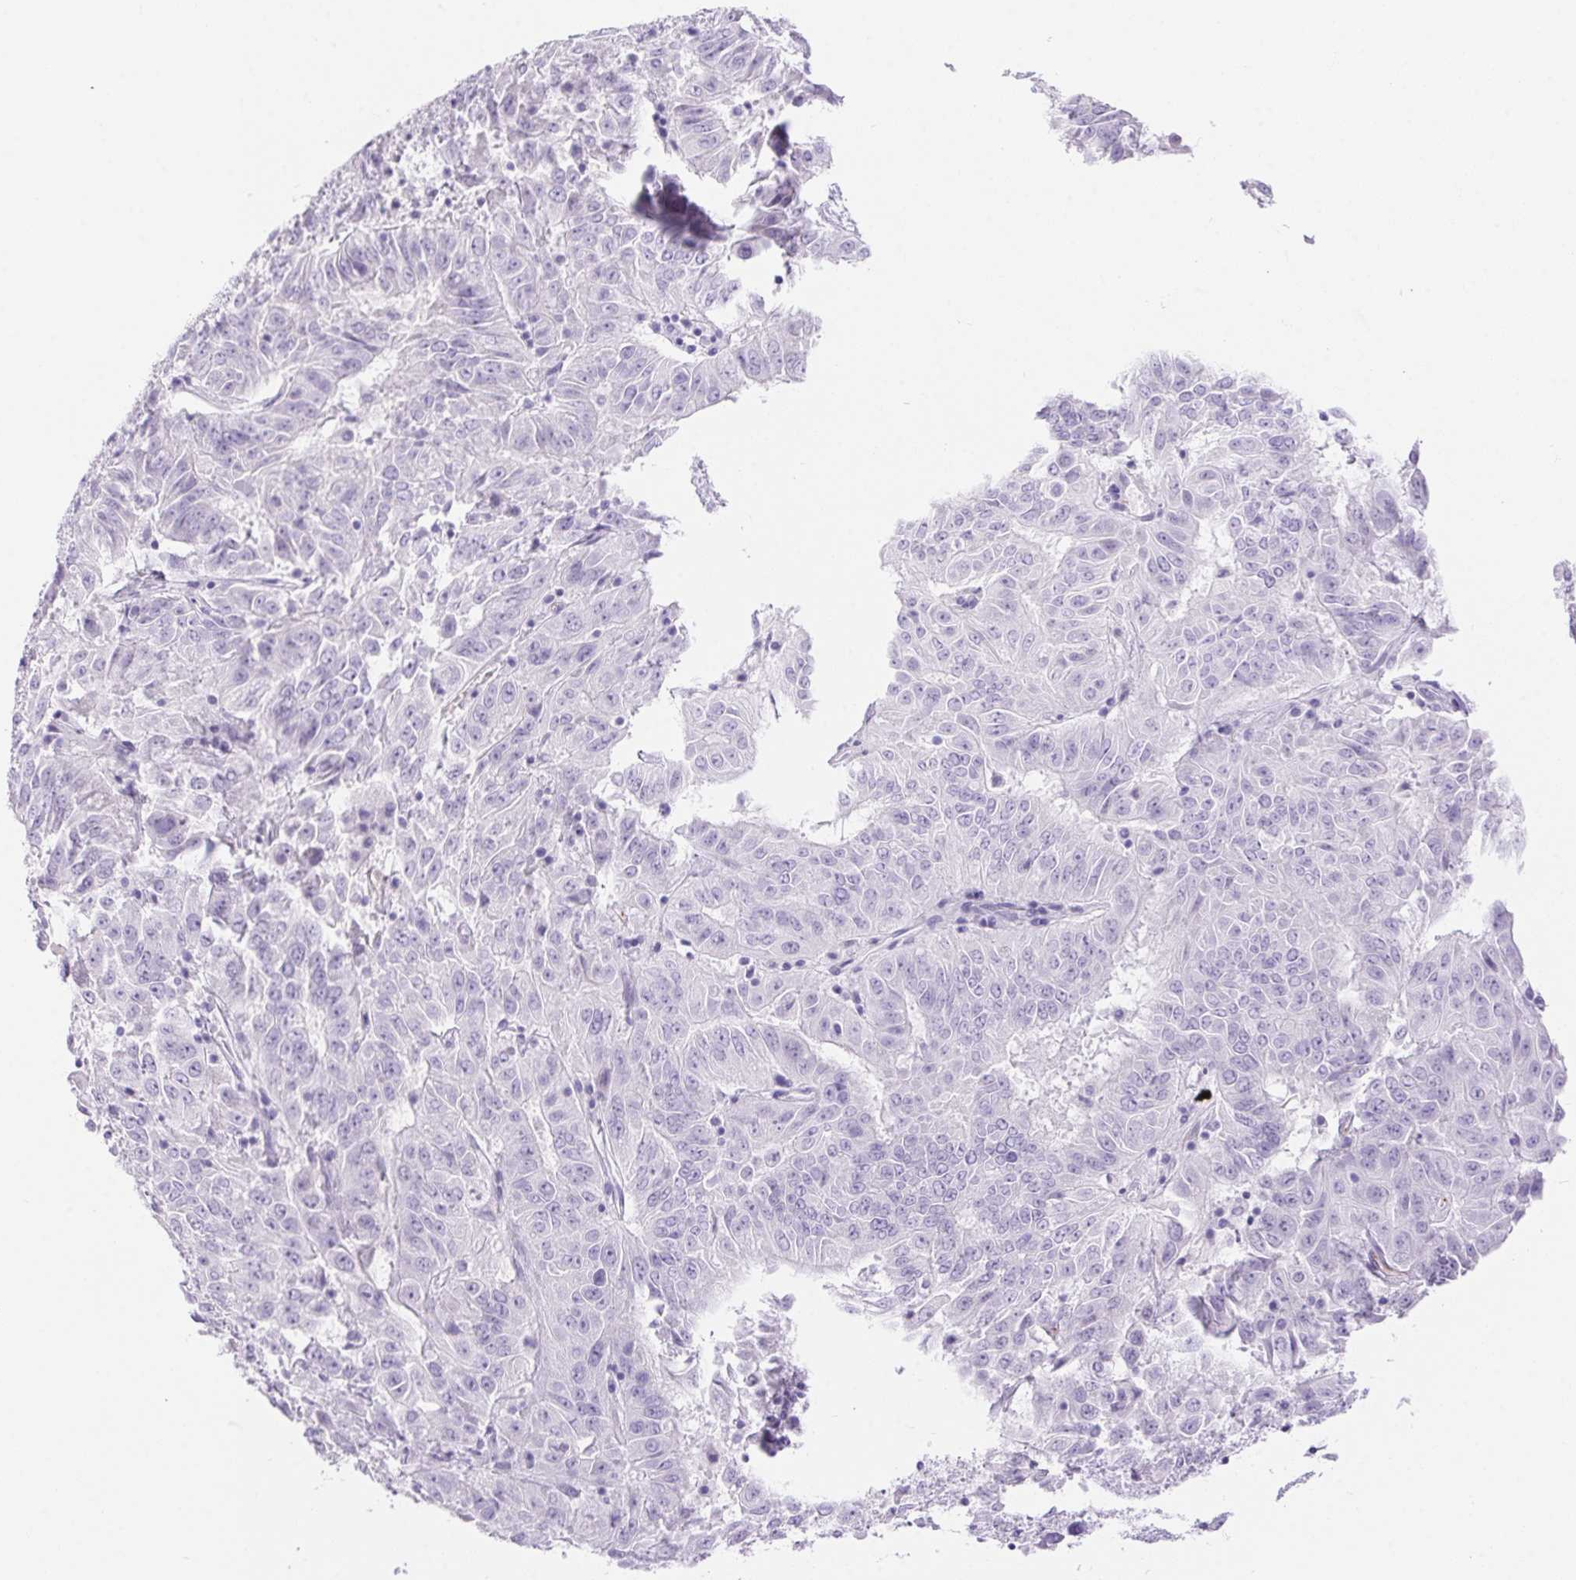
{"staining": {"intensity": "negative", "quantity": "none", "location": "none"}, "tissue": "pancreatic cancer", "cell_type": "Tumor cells", "image_type": "cancer", "snomed": [{"axis": "morphology", "description": "Adenocarcinoma, NOS"}, {"axis": "topography", "description": "Pancreas"}], "caption": "Histopathology image shows no significant protein staining in tumor cells of pancreatic cancer (adenocarcinoma). (Brightfield microscopy of DAB IHC at high magnification).", "gene": "ERP27", "patient": {"sex": "male", "age": 63}}